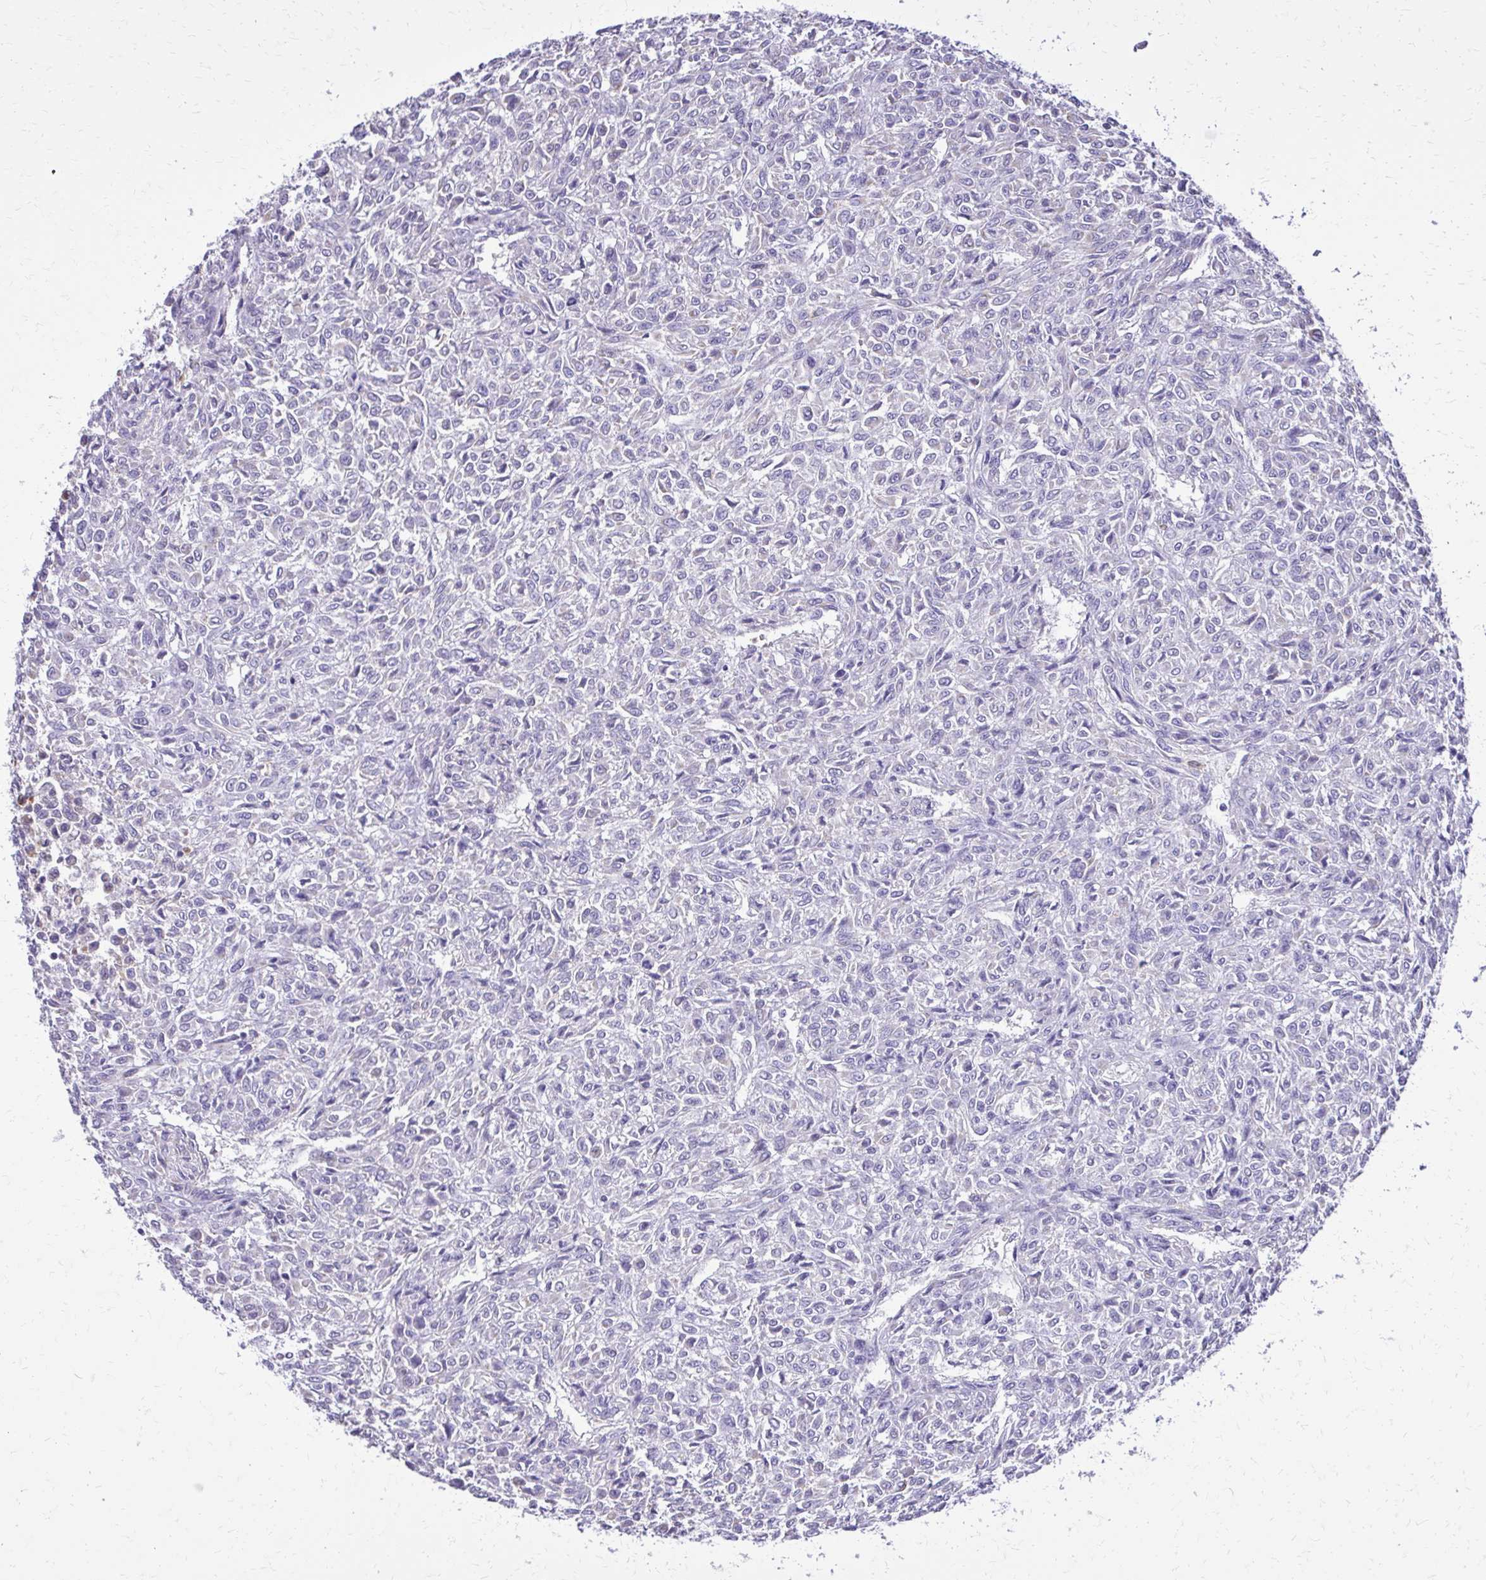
{"staining": {"intensity": "negative", "quantity": "none", "location": "none"}, "tissue": "renal cancer", "cell_type": "Tumor cells", "image_type": "cancer", "snomed": [{"axis": "morphology", "description": "Adenocarcinoma, NOS"}, {"axis": "topography", "description": "Kidney"}], "caption": "Tumor cells show no significant protein staining in renal cancer (adenocarcinoma).", "gene": "CAT", "patient": {"sex": "male", "age": 58}}